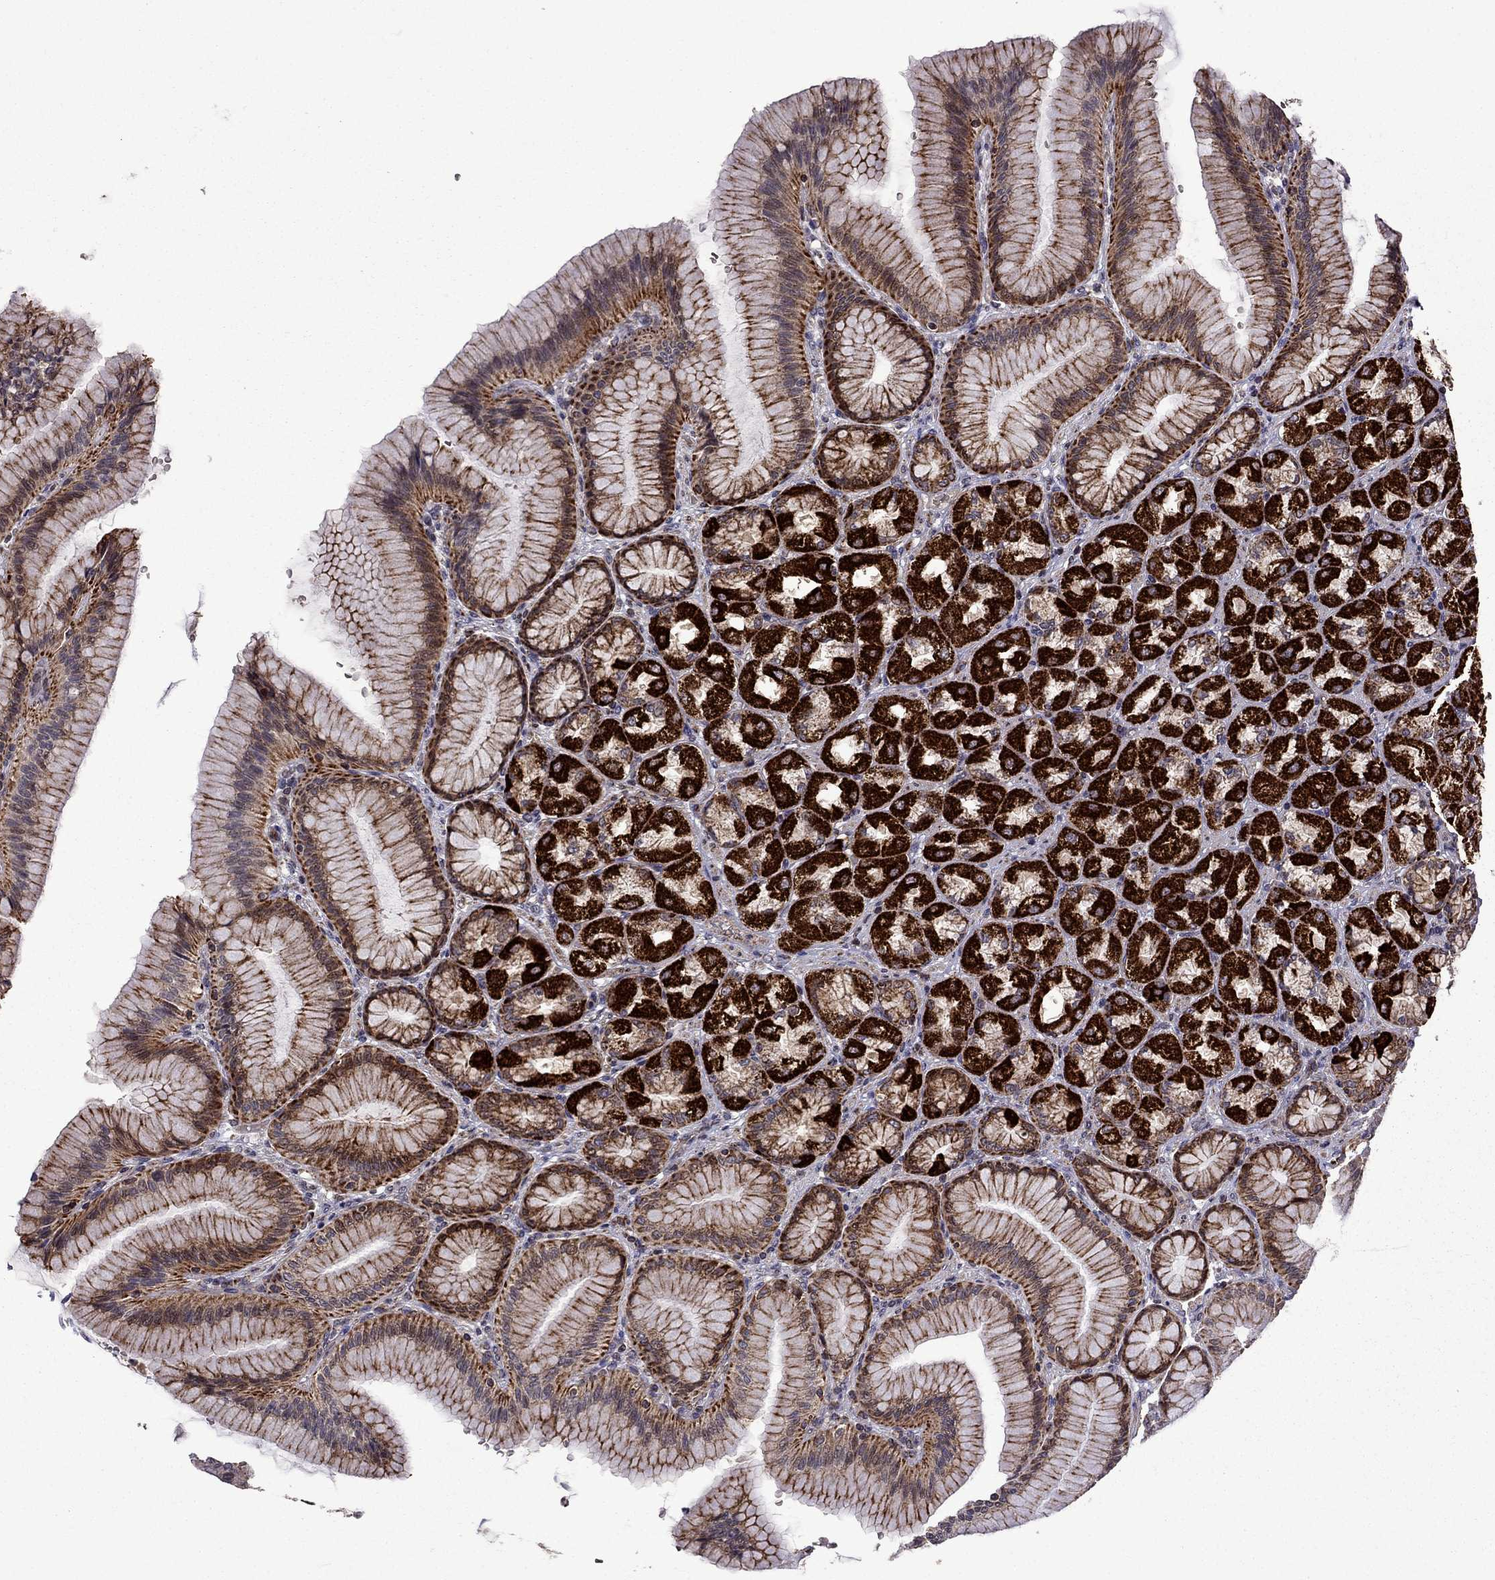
{"staining": {"intensity": "strong", "quantity": "25%-75%", "location": "cytoplasmic/membranous"}, "tissue": "stomach", "cell_type": "Glandular cells", "image_type": "normal", "snomed": [{"axis": "morphology", "description": "Normal tissue, NOS"}, {"axis": "morphology", "description": "Adenocarcinoma, NOS"}, {"axis": "morphology", "description": "Adenocarcinoma, High grade"}, {"axis": "topography", "description": "Stomach, upper"}, {"axis": "topography", "description": "Stomach"}], "caption": "Immunohistochemistry (IHC) (DAB (3,3'-diaminobenzidine)) staining of unremarkable human stomach shows strong cytoplasmic/membranous protein positivity in about 25%-75% of glandular cells. The staining is performed using DAB brown chromogen to label protein expression. The nuclei are counter-stained blue using hematoxylin.", "gene": "TAB2", "patient": {"sex": "female", "age": 65}}